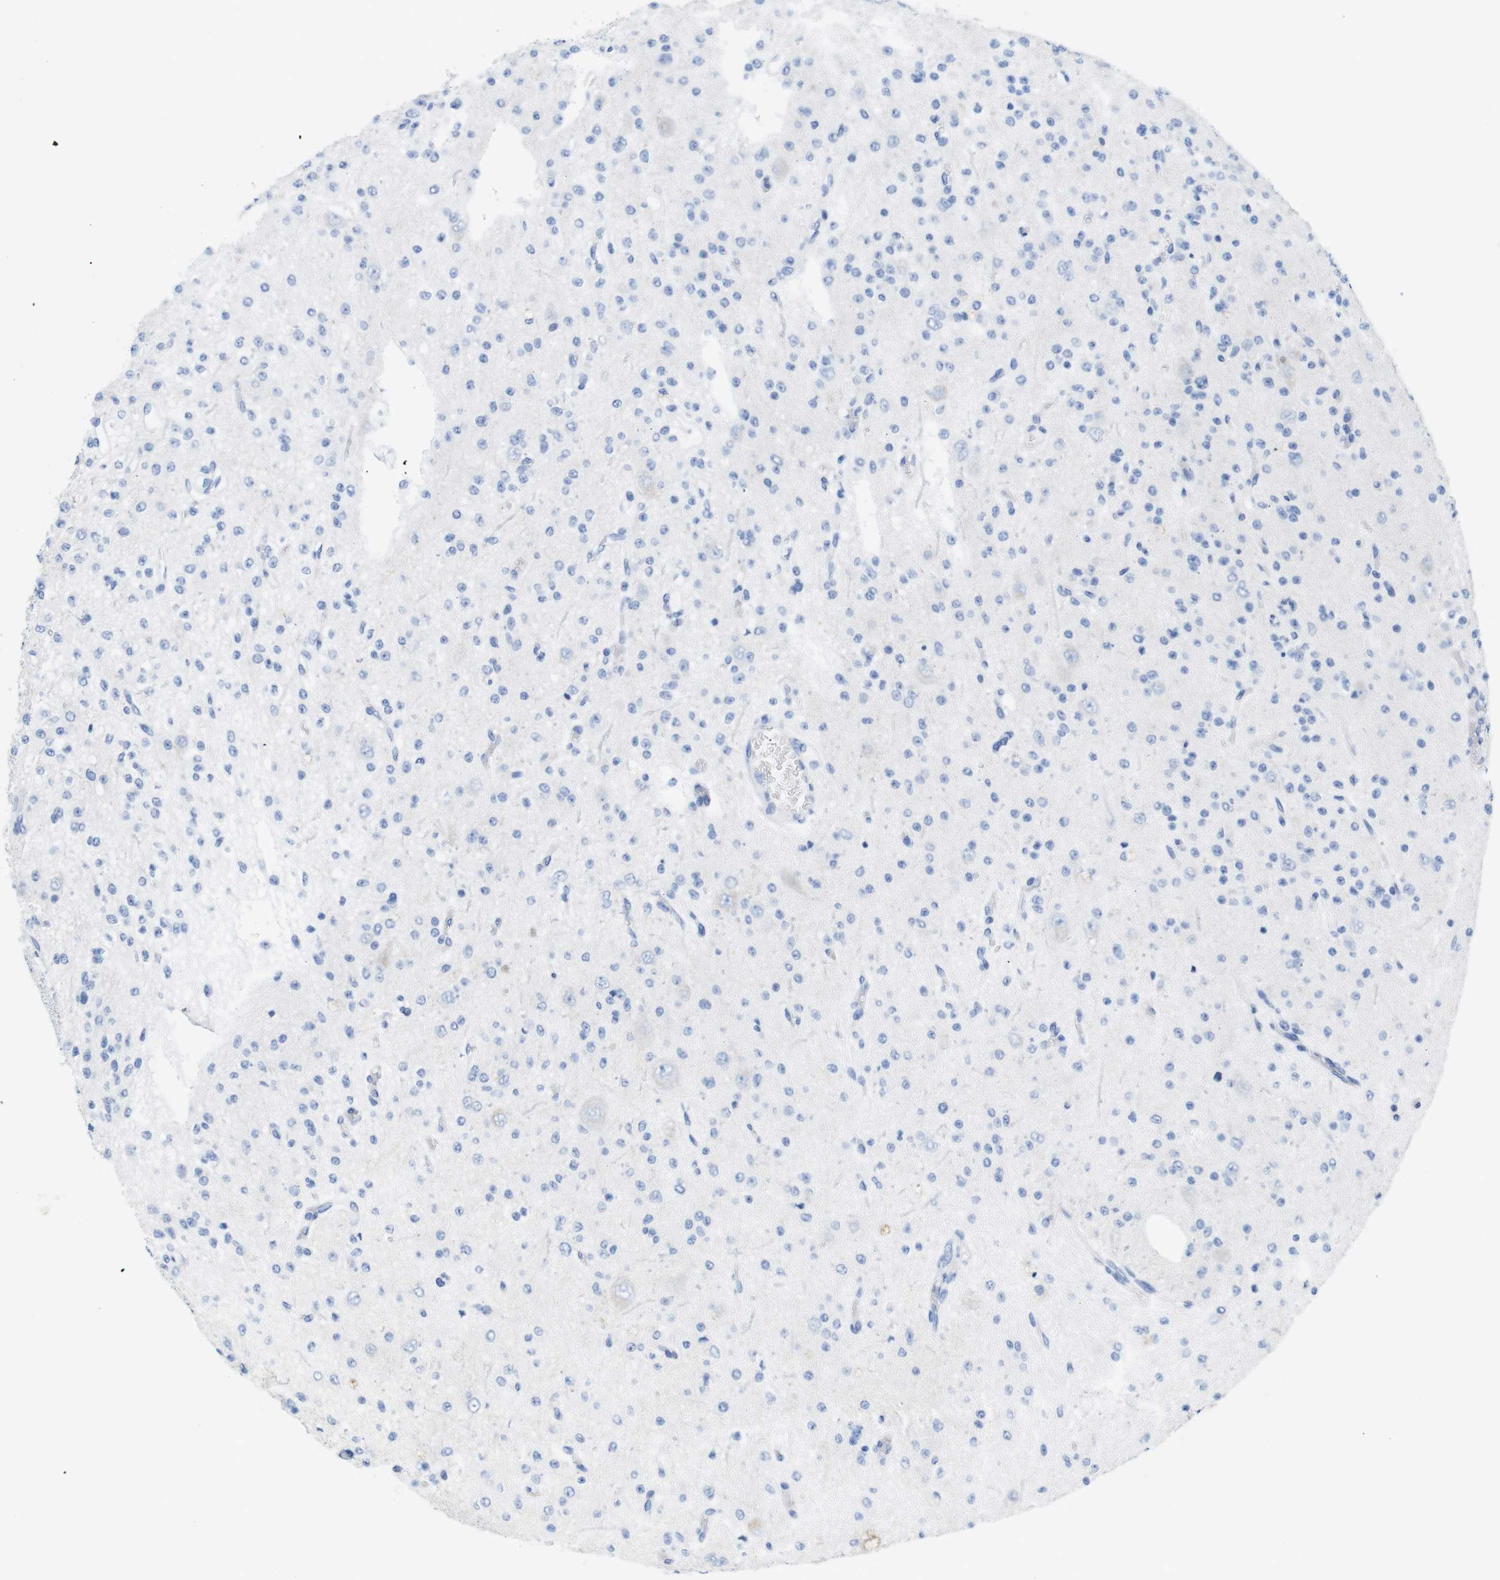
{"staining": {"intensity": "negative", "quantity": "none", "location": "none"}, "tissue": "glioma", "cell_type": "Tumor cells", "image_type": "cancer", "snomed": [{"axis": "morphology", "description": "Glioma, malignant, Low grade"}, {"axis": "topography", "description": "Brain"}], "caption": "Tumor cells show no significant expression in glioma.", "gene": "LAG3", "patient": {"sex": "male", "age": 38}}